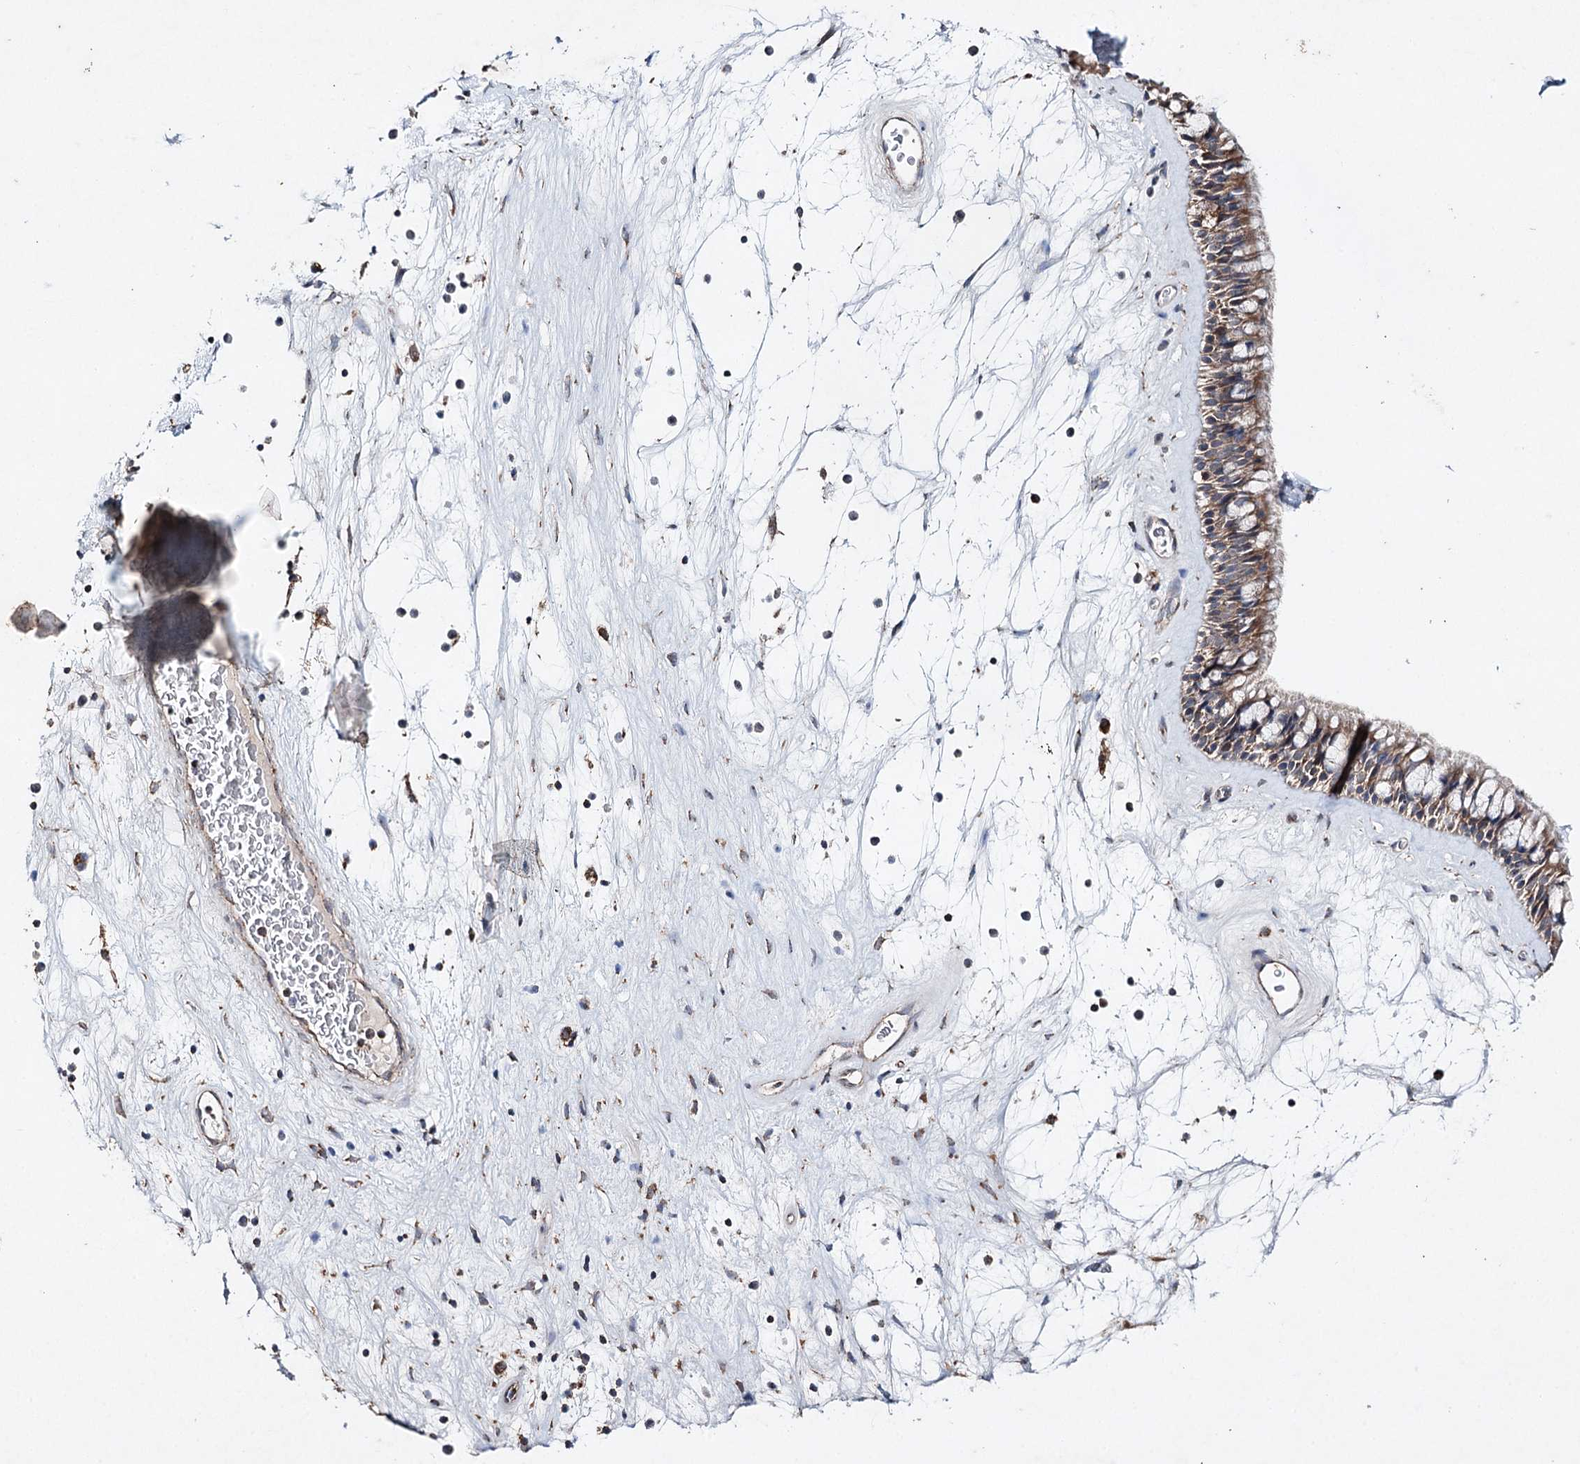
{"staining": {"intensity": "moderate", "quantity": ">75%", "location": "cytoplasmic/membranous"}, "tissue": "nasopharynx", "cell_type": "Respiratory epithelial cells", "image_type": "normal", "snomed": [{"axis": "morphology", "description": "Normal tissue, NOS"}, {"axis": "topography", "description": "Nasopharynx"}], "caption": "Normal nasopharynx reveals moderate cytoplasmic/membranous positivity in approximately >75% of respiratory epithelial cells.", "gene": "PIK3CB", "patient": {"sex": "male", "age": 64}}